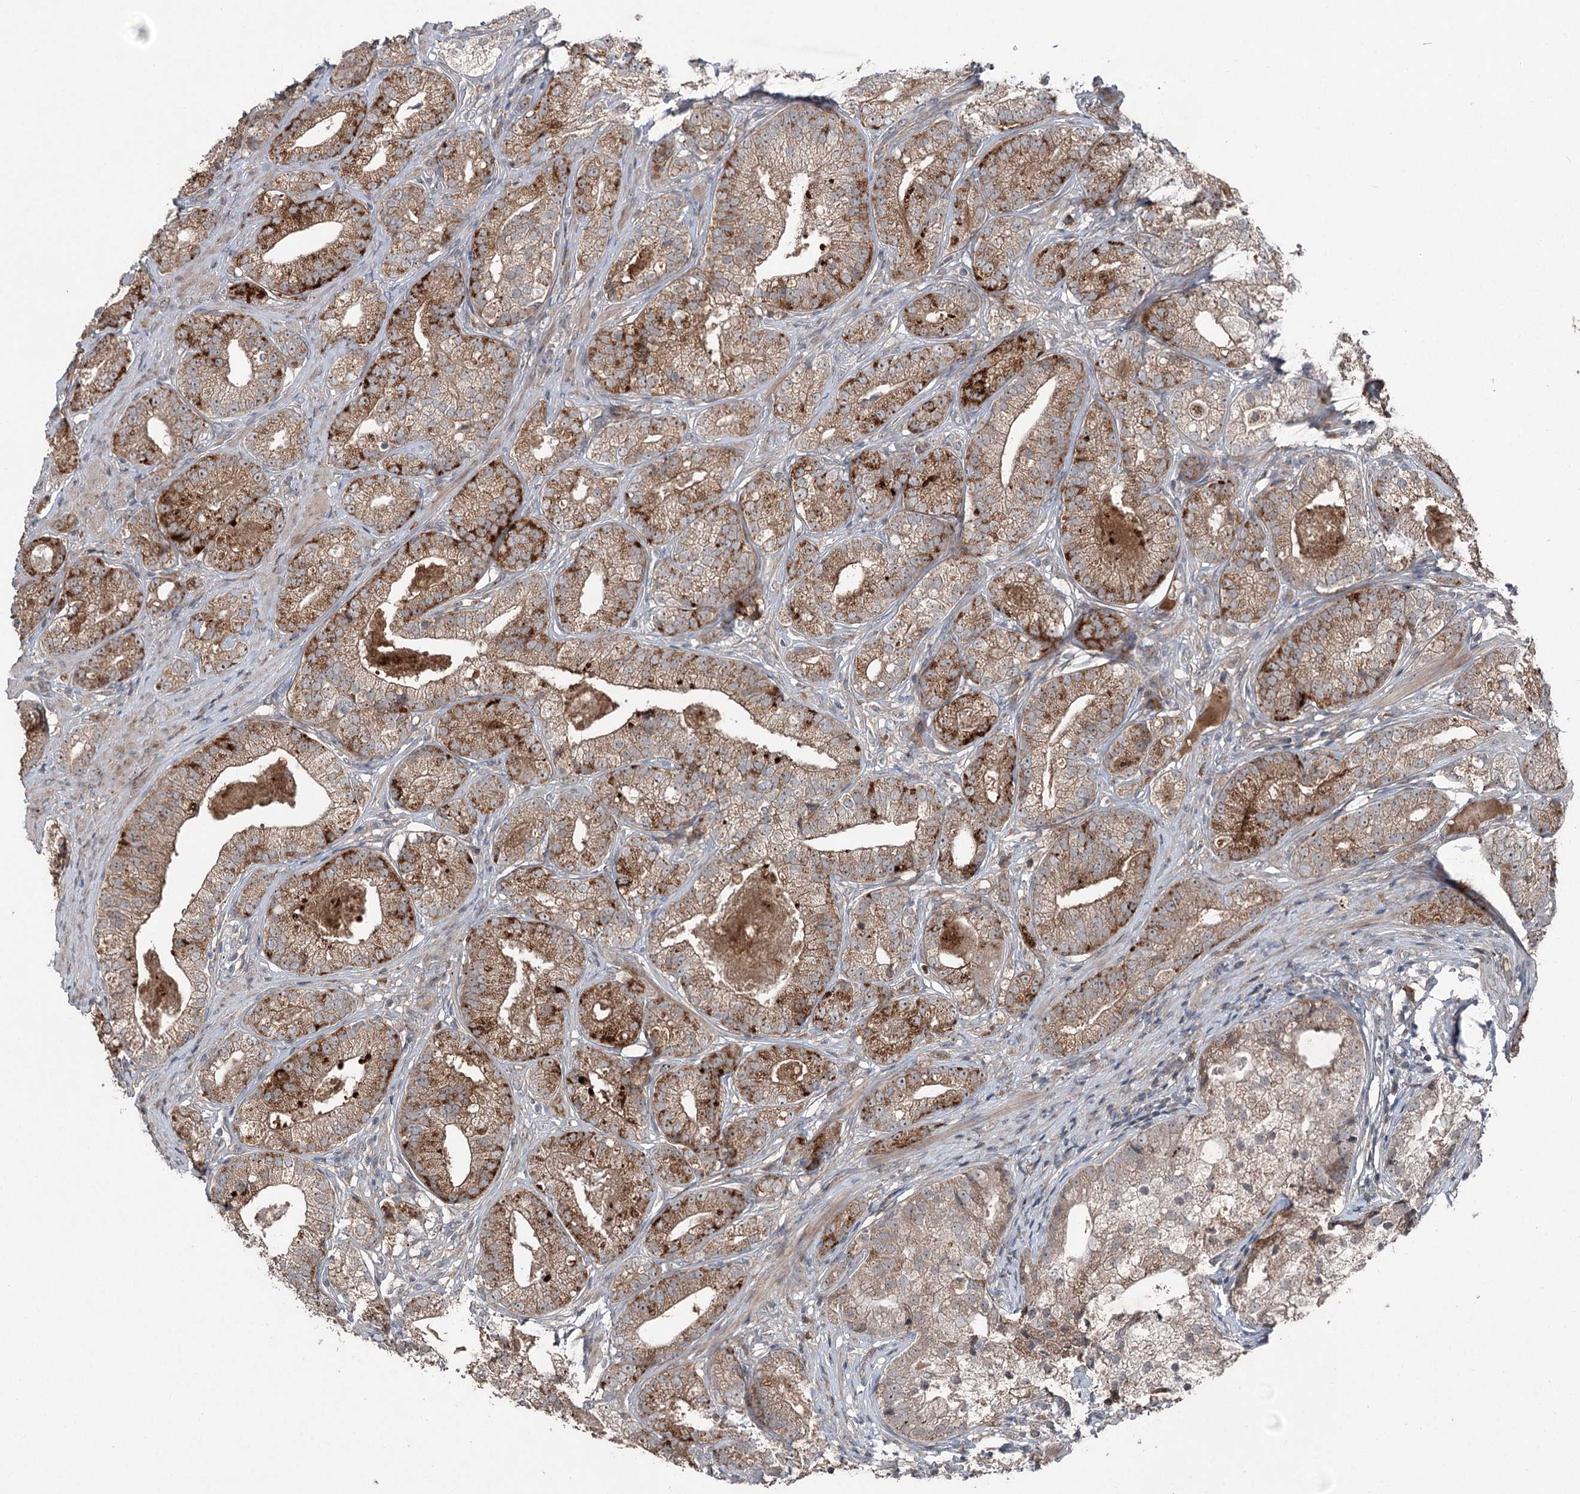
{"staining": {"intensity": "moderate", "quantity": ">75%", "location": "cytoplasmic/membranous"}, "tissue": "prostate cancer", "cell_type": "Tumor cells", "image_type": "cancer", "snomed": [{"axis": "morphology", "description": "Adenocarcinoma, High grade"}, {"axis": "topography", "description": "Prostate"}], "caption": "Protein staining exhibits moderate cytoplasmic/membranous positivity in about >75% of tumor cells in high-grade adenocarcinoma (prostate).", "gene": "MAPK8IP2", "patient": {"sex": "male", "age": 69}}